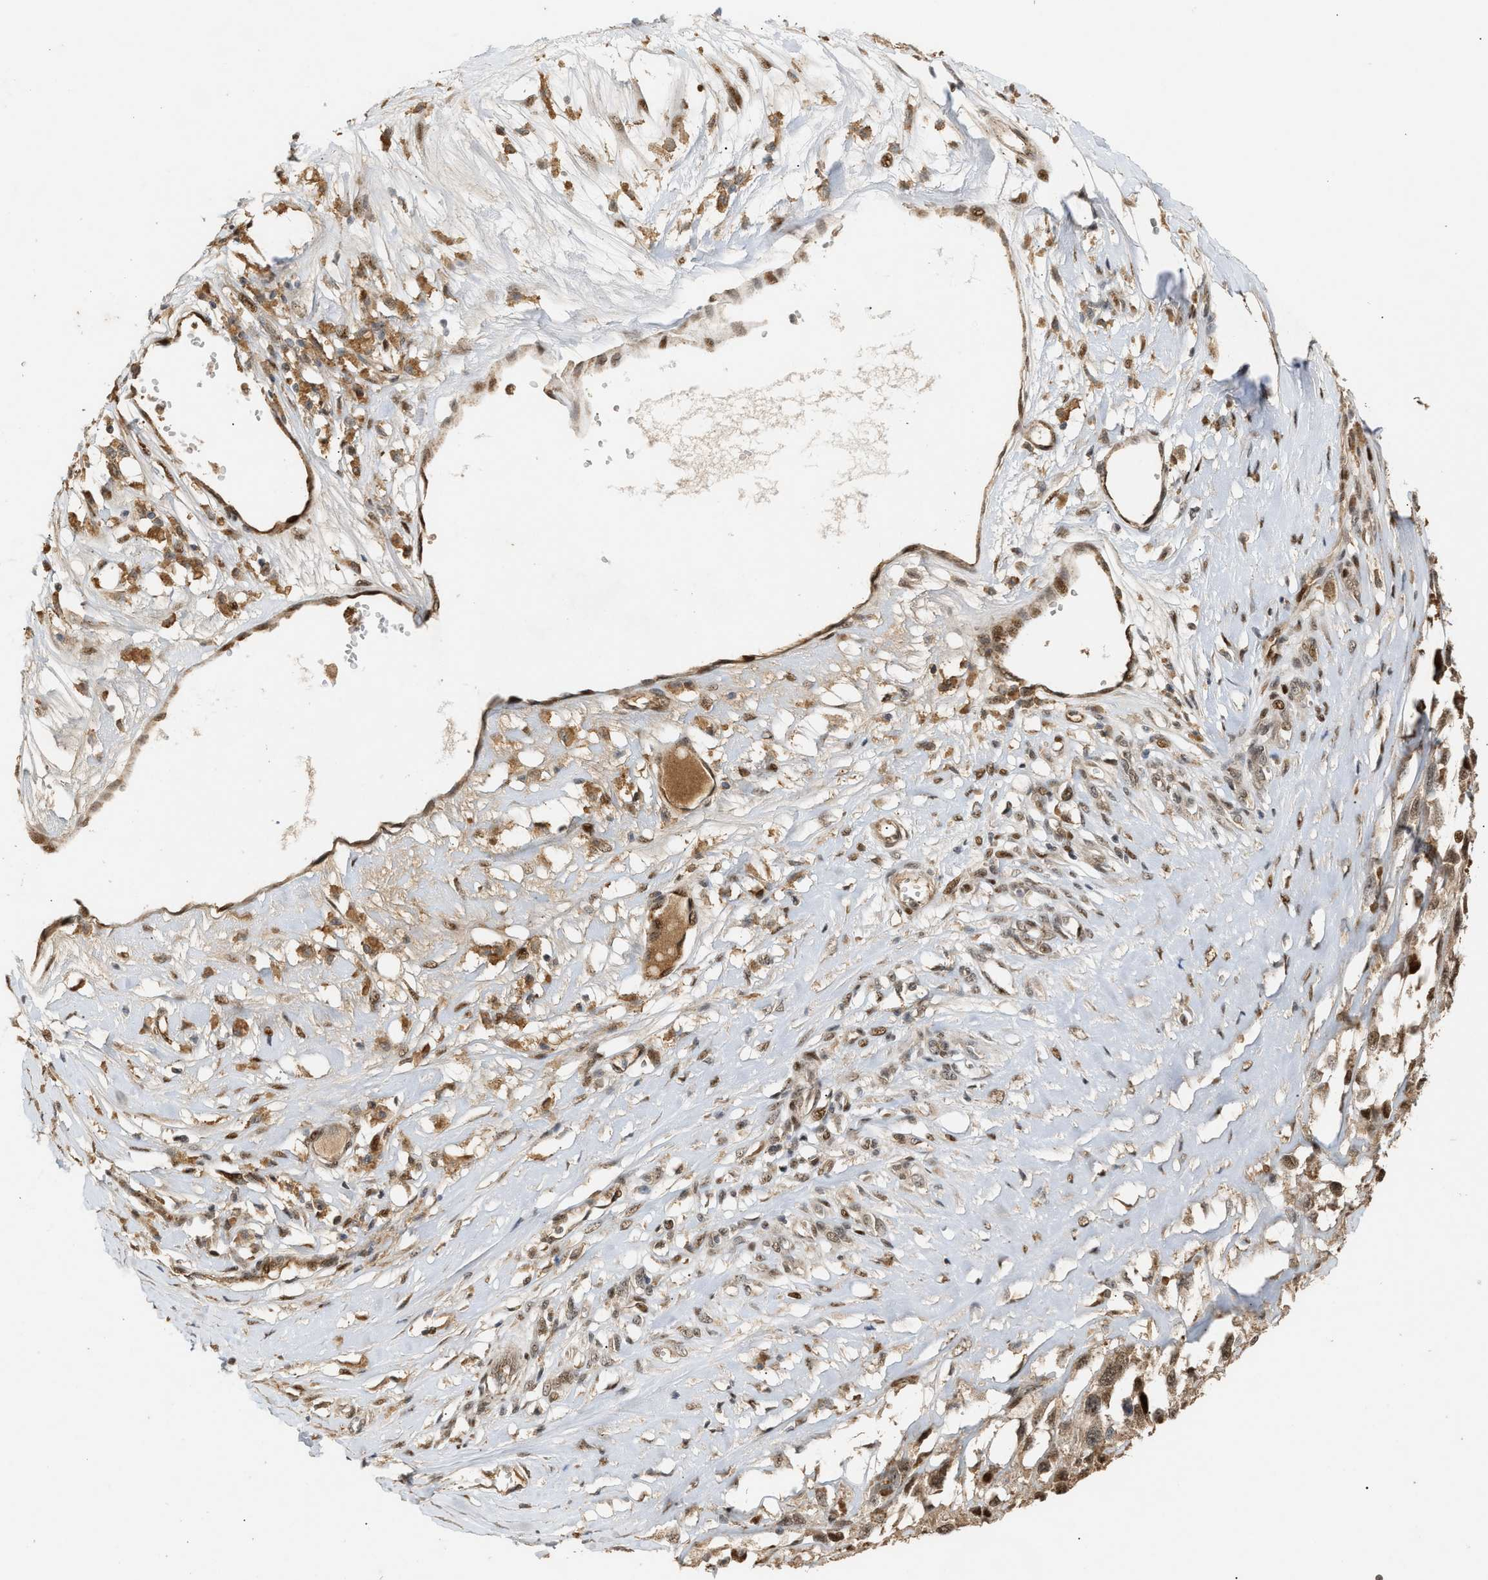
{"staining": {"intensity": "weak", "quantity": ">75%", "location": "cytoplasmic/membranous,nuclear"}, "tissue": "melanoma", "cell_type": "Tumor cells", "image_type": "cancer", "snomed": [{"axis": "morphology", "description": "Malignant melanoma, Metastatic site"}, {"axis": "topography", "description": "Lymph node"}], "caption": "Melanoma stained with a protein marker exhibits weak staining in tumor cells.", "gene": "ZFAND5", "patient": {"sex": "male", "age": 59}}